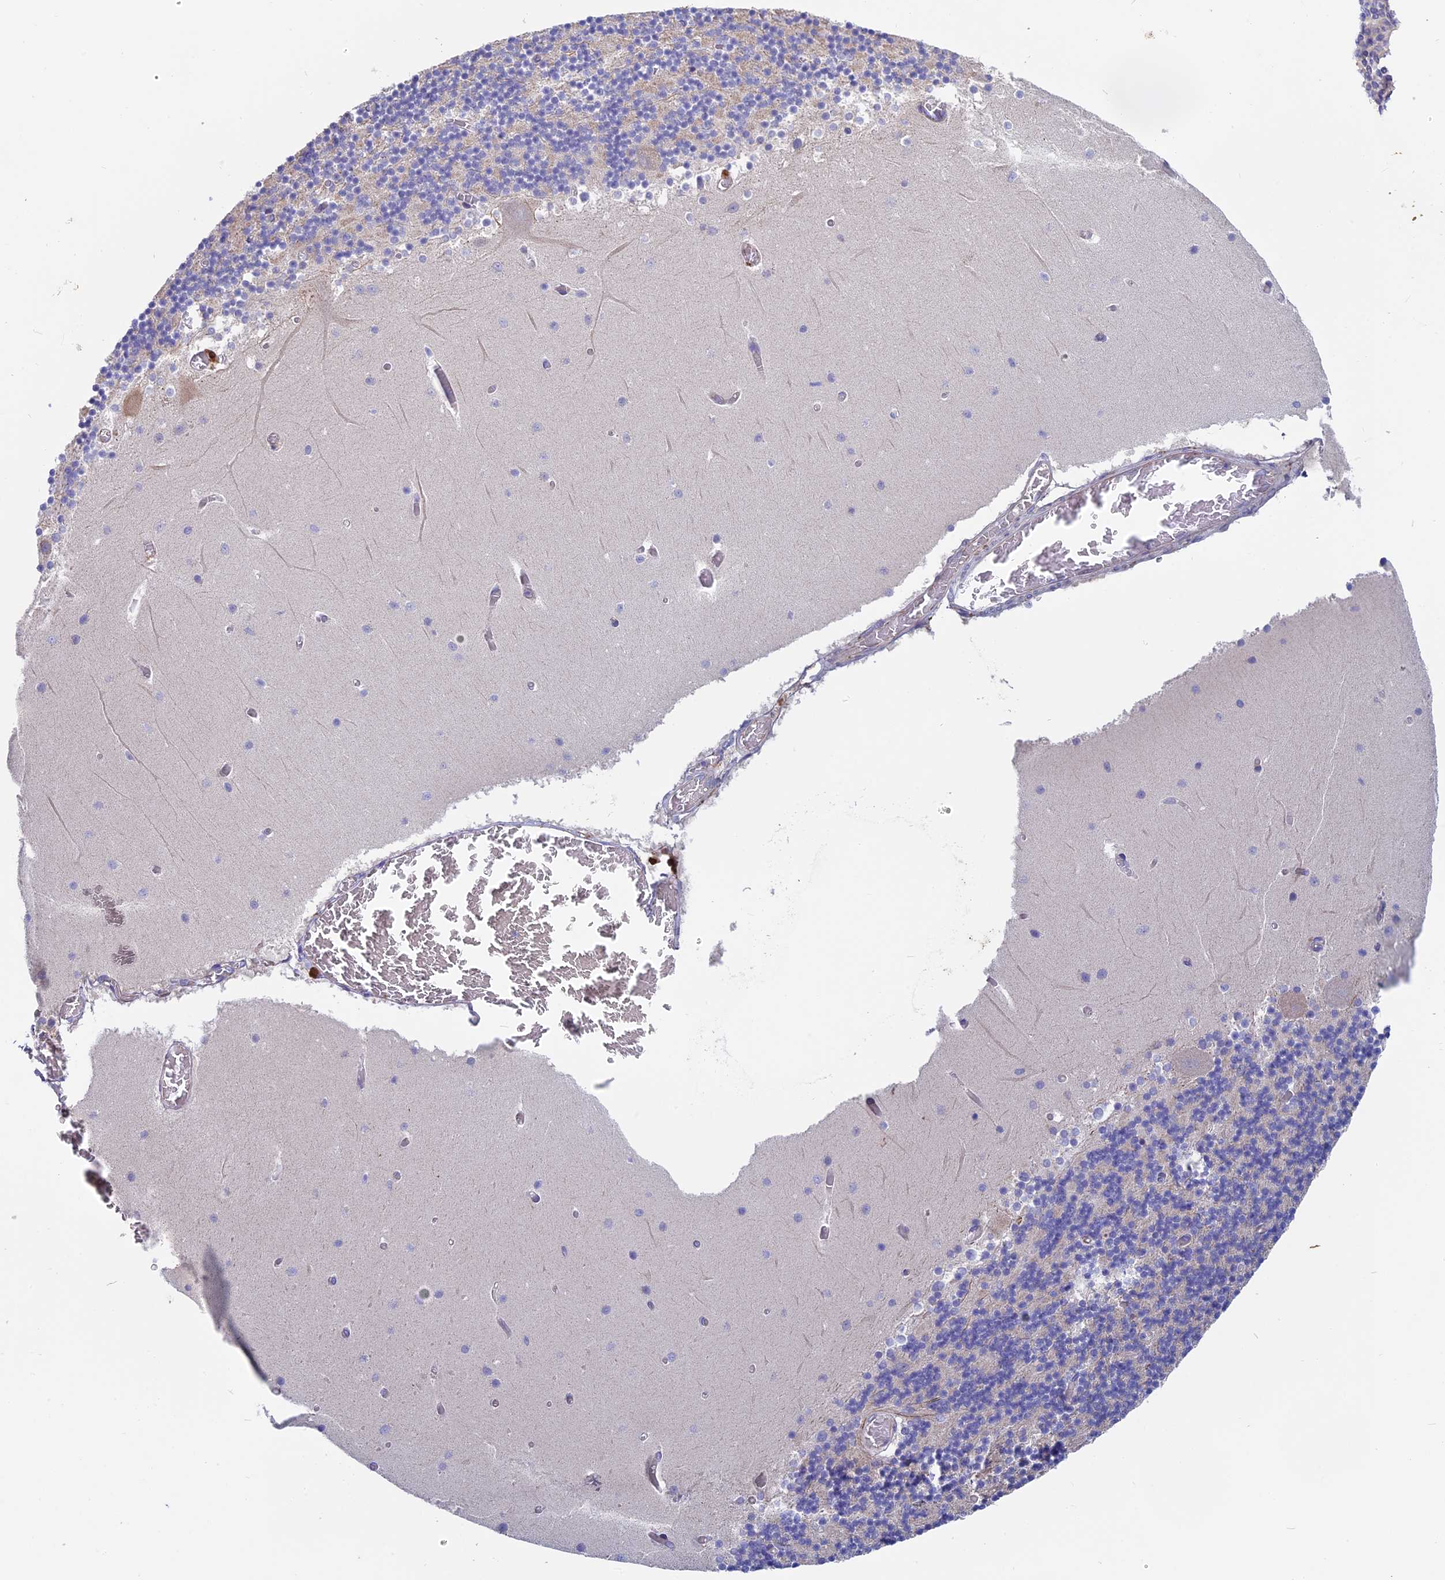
{"staining": {"intensity": "negative", "quantity": "none", "location": "none"}, "tissue": "cerebellum", "cell_type": "Cells in granular layer", "image_type": "normal", "snomed": [{"axis": "morphology", "description": "Normal tissue, NOS"}, {"axis": "topography", "description": "Cerebellum"}], "caption": "An immunohistochemistry (IHC) image of normal cerebellum is shown. There is no staining in cells in granular layer of cerebellum. (Stains: DAB immunohistochemistry with hematoxylin counter stain, Microscopy: brightfield microscopy at high magnification).", "gene": "TENT4B", "patient": {"sex": "female", "age": 28}}